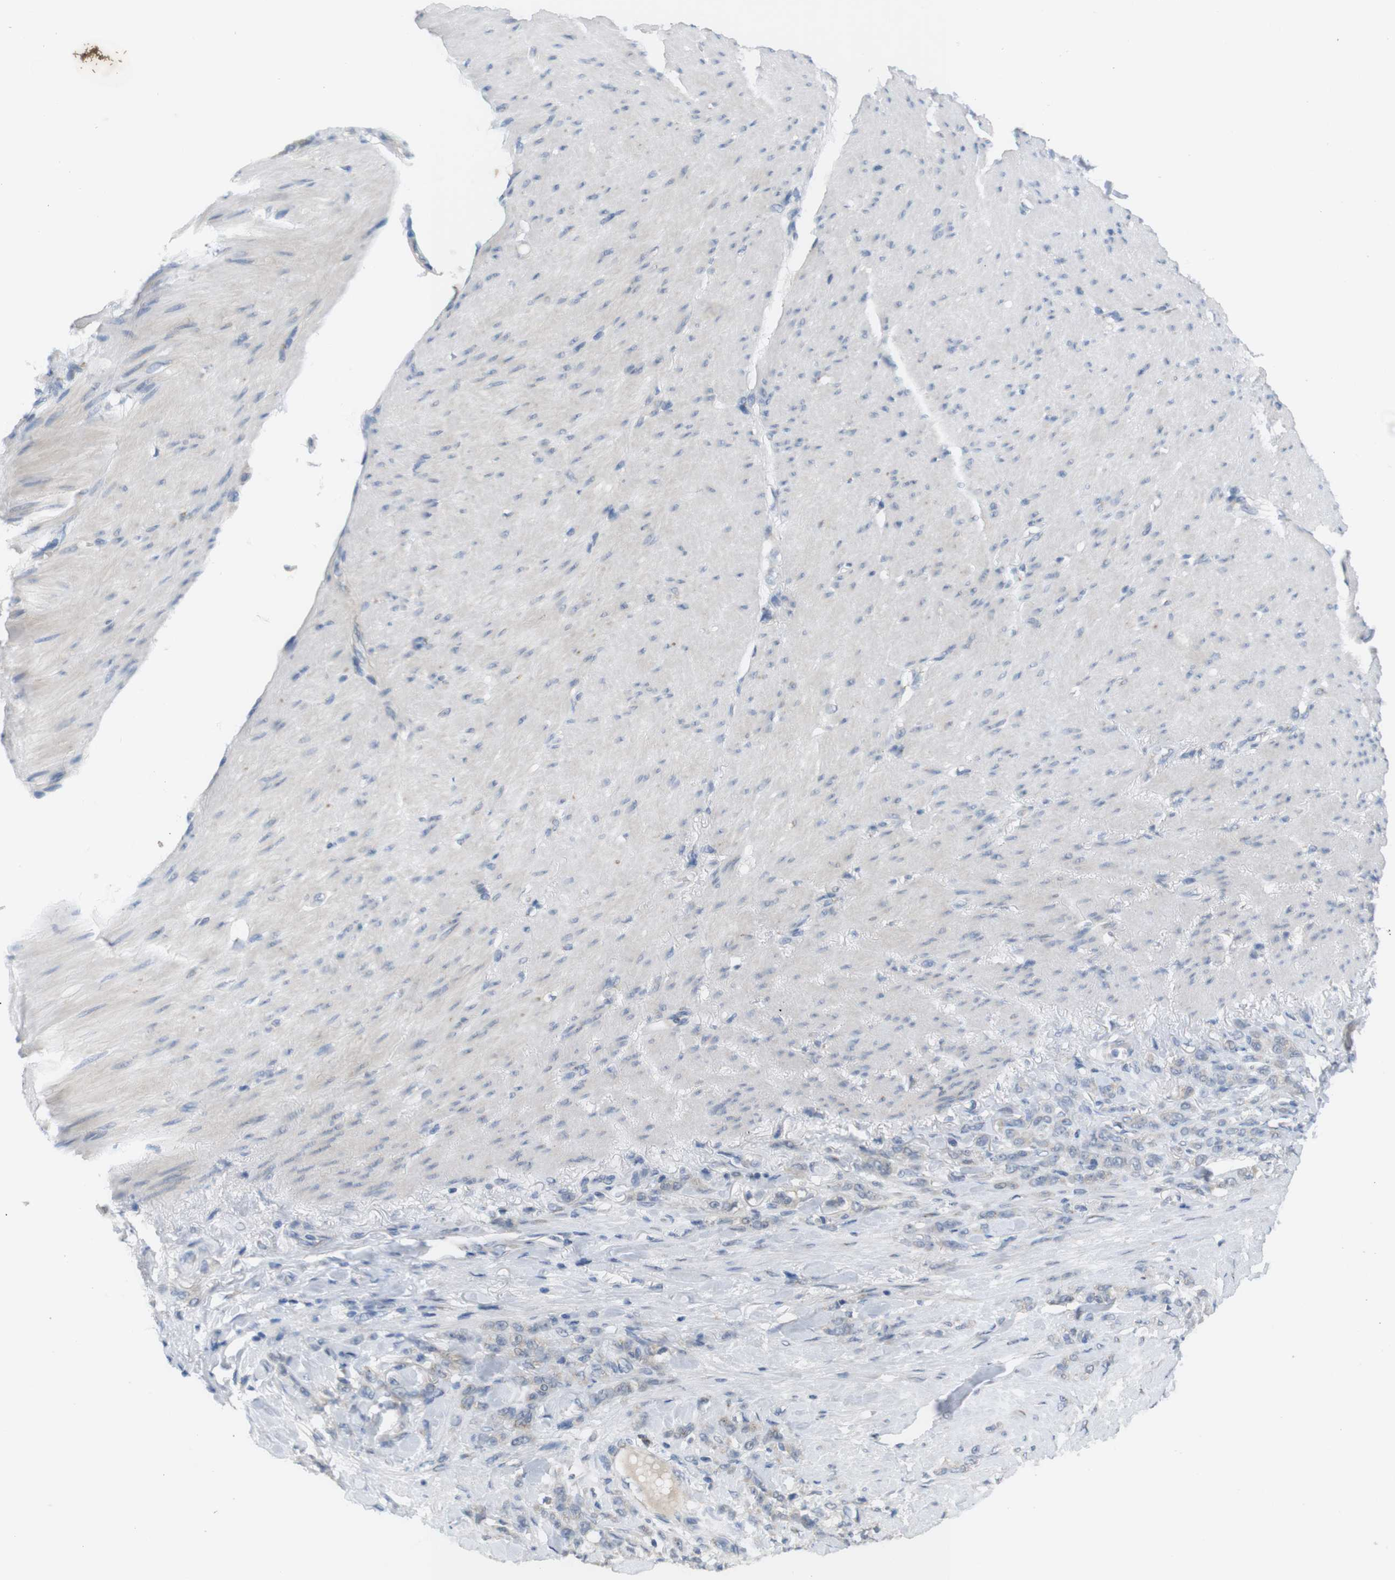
{"staining": {"intensity": "negative", "quantity": "none", "location": "none"}, "tissue": "stomach cancer", "cell_type": "Tumor cells", "image_type": "cancer", "snomed": [{"axis": "morphology", "description": "Adenocarcinoma, NOS"}, {"axis": "topography", "description": "Stomach"}], "caption": "IHC of adenocarcinoma (stomach) shows no staining in tumor cells.", "gene": "YIPF3", "patient": {"sex": "male", "age": 82}}